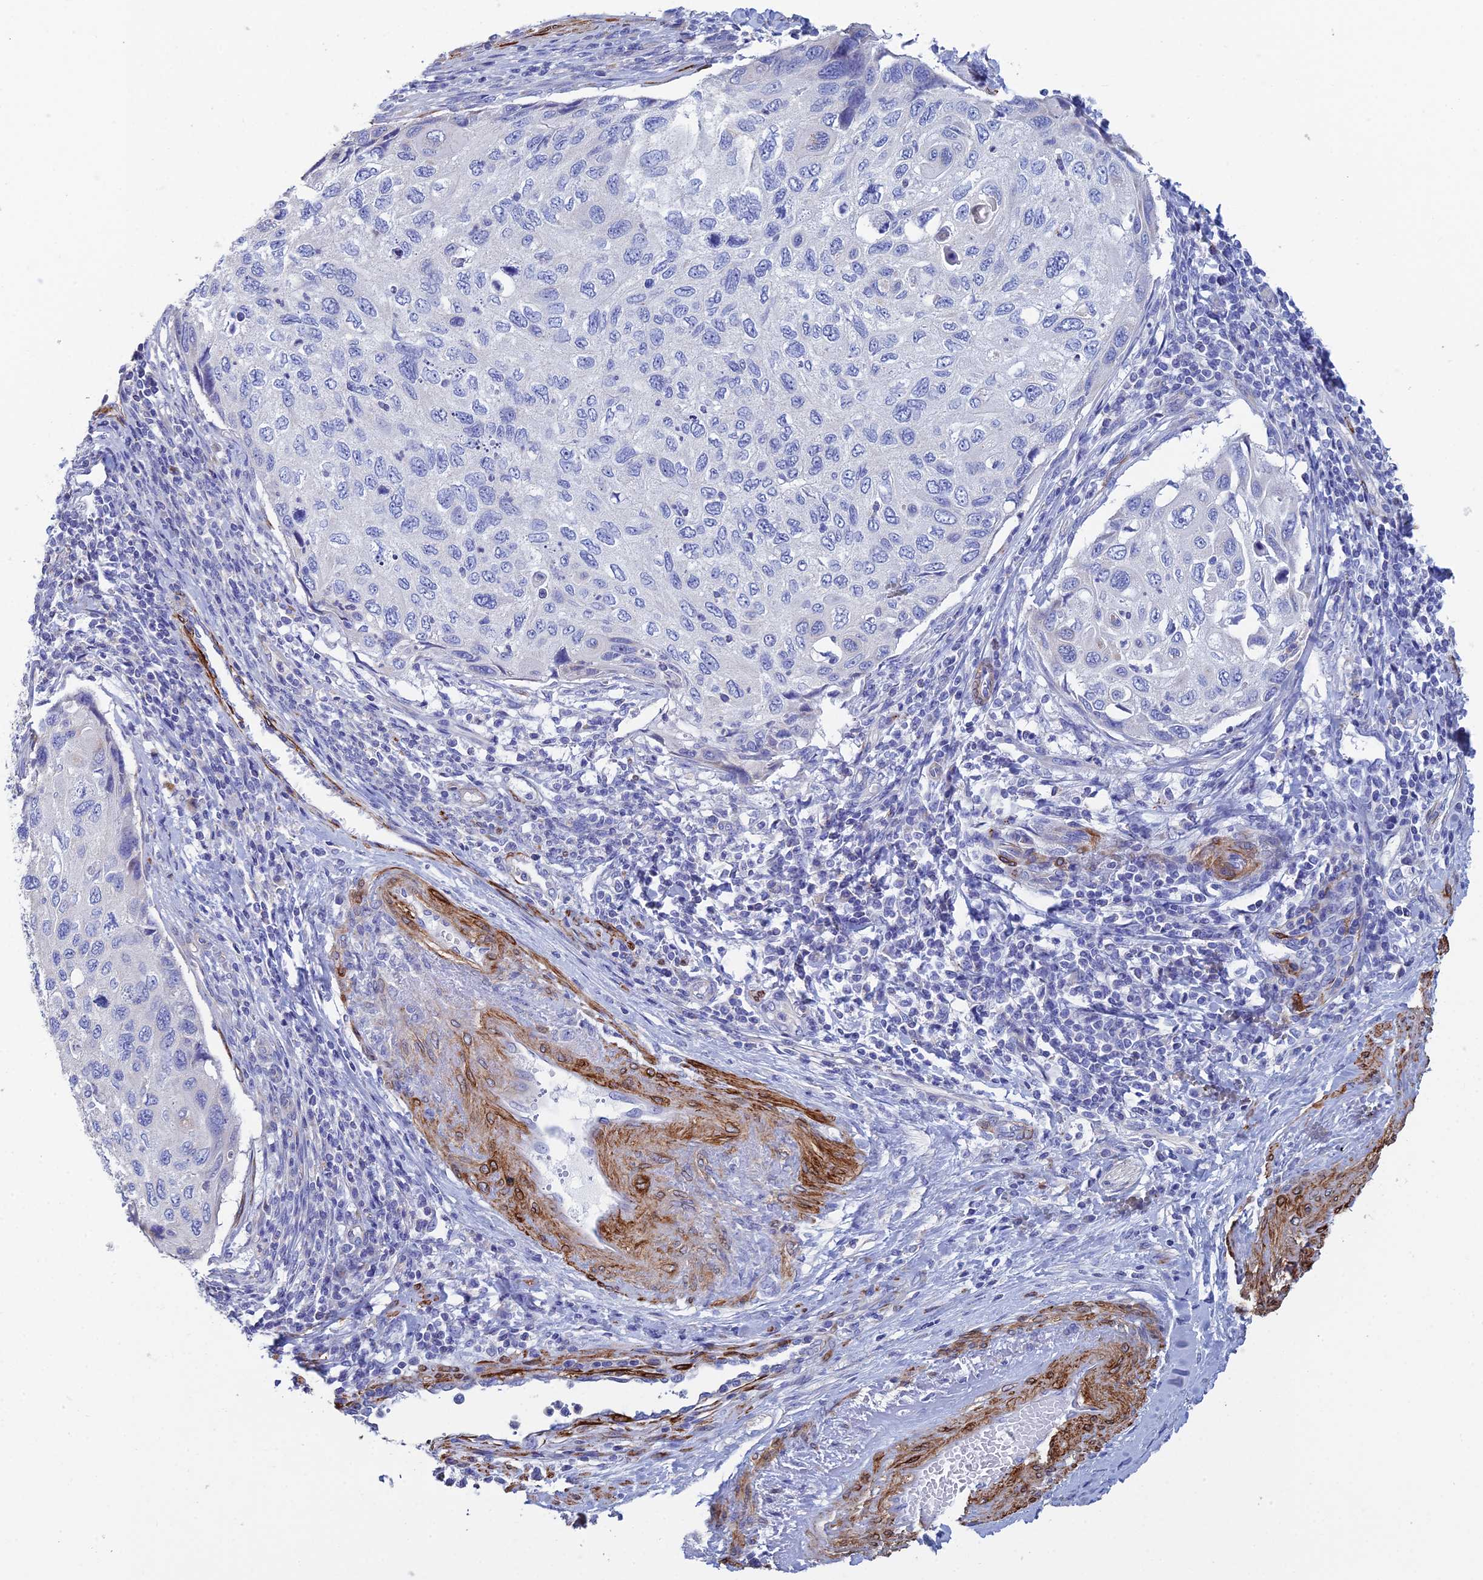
{"staining": {"intensity": "negative", "quantity": "none", "location": "none"}, "tissue": "cervical cancer", "cell_type": "Tumor cells", "image_type": "cancer", "snomed": [{"axis": "morphology", "description": "Squamous cell carcinoma, NOS"}, {"axis": "topography", "description": "Cervix"}], "caption": "Immunohistochemical staining of cervical squamous cell carcinoma demonstrates no significant positivity in tumor cells.", "gene": "PCDHA8", "patient": {"sex": "female", "age": 70}}